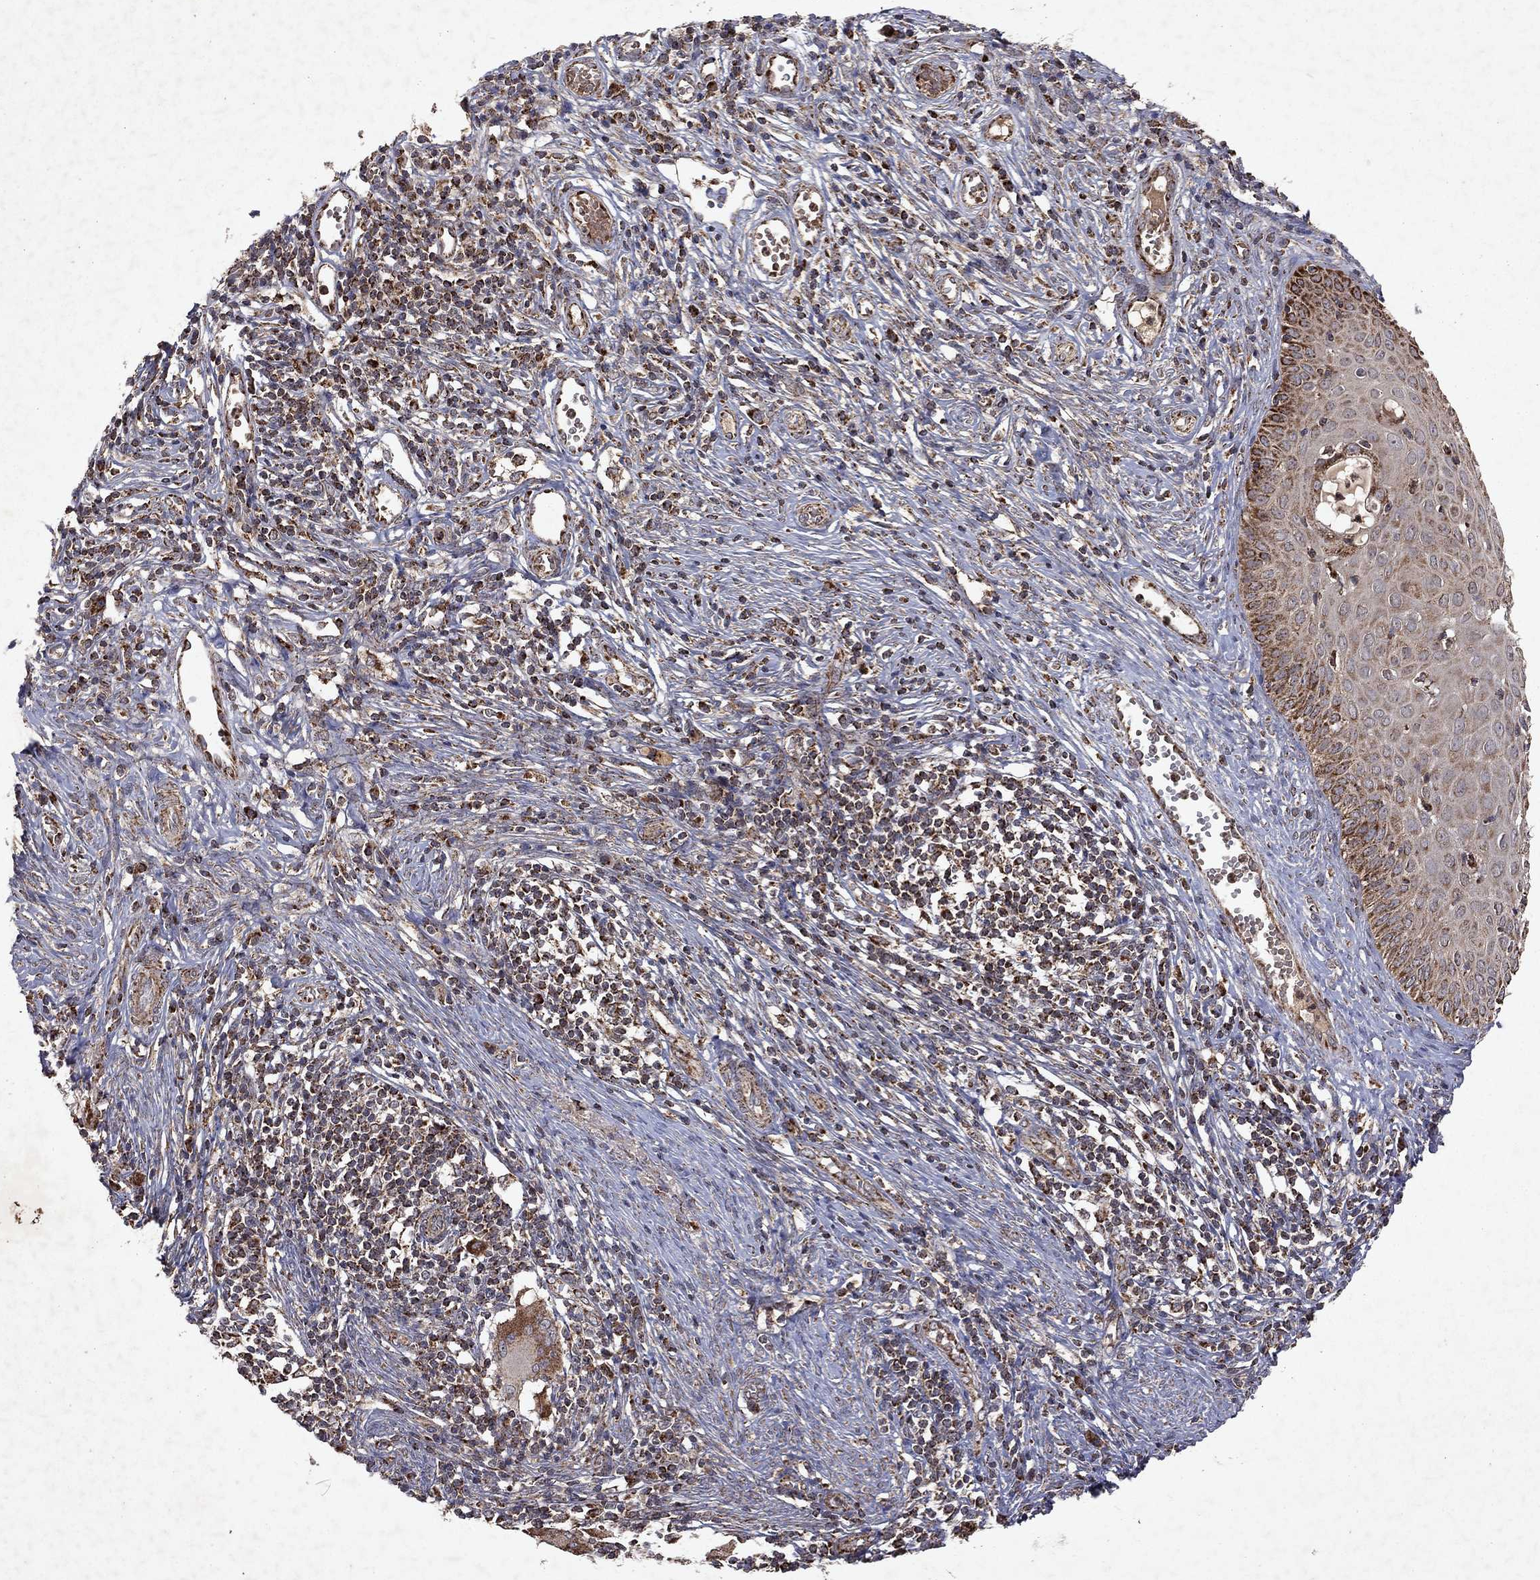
{"staining": {"intensity": "strong", "quantity": "<25%", "location": "cytoplasmic/membranous"}, "tissue": "cervical cancer", "cell_type": "Tumor cells", "image_type": "cancer", "snomed": [{"axis": "morphology", "description": "Normal tissue, NOS"}, {"axis": "morphology", "description": "Squamous cell carcinoma, NOS"}, {"axis": "topography", "description": "Cervix"}], "caption": "Brown immunohistochemical staining in cervical cancer (squamous cell carcinoma) exhibits strong cytoplasmic/membranous expression in approximately <25% of tumor cells.", "gene": "PYROXD2", "patient": {"sex": "female", "age": 39}}